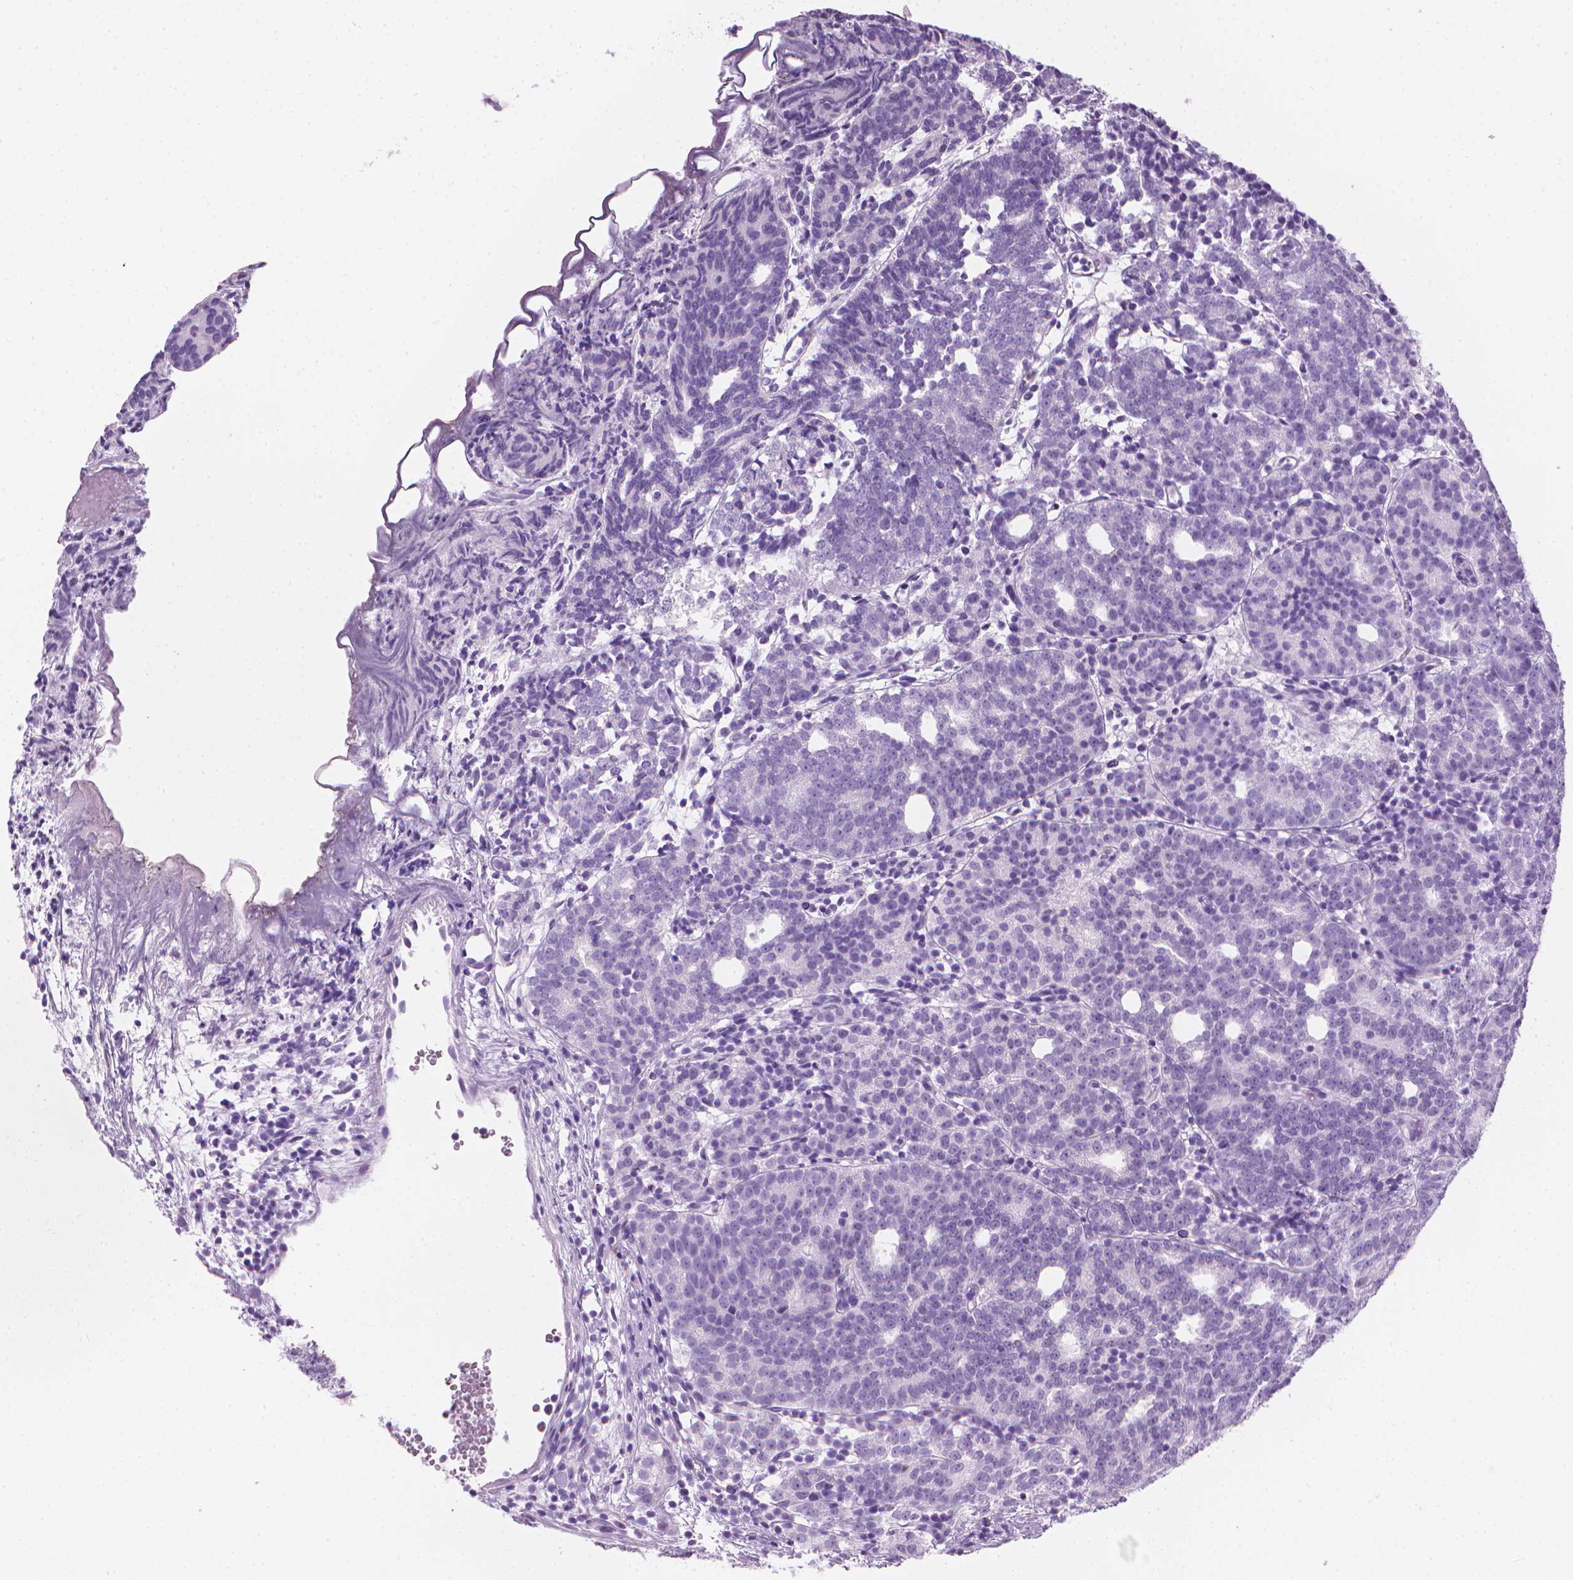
{"staining": {"intensity": "negative", "quantity": "none", "location": "none"}, "tissue": "prostate cancer", "cell_type": "Tumor cells", "image_type": "cancer", "snomed": [{"axis": "morphology", "description": "Adenocarcinoma, High grade"}, {"axis": "topography", "description": "Prostate"}], "caption": "This is an IHC image of prostate cancer (high-grade adenocarcinoma). There is no positivity in tumor cells.", "gene": "TTC29", "patient": {"sex": "male", "age": 53}}